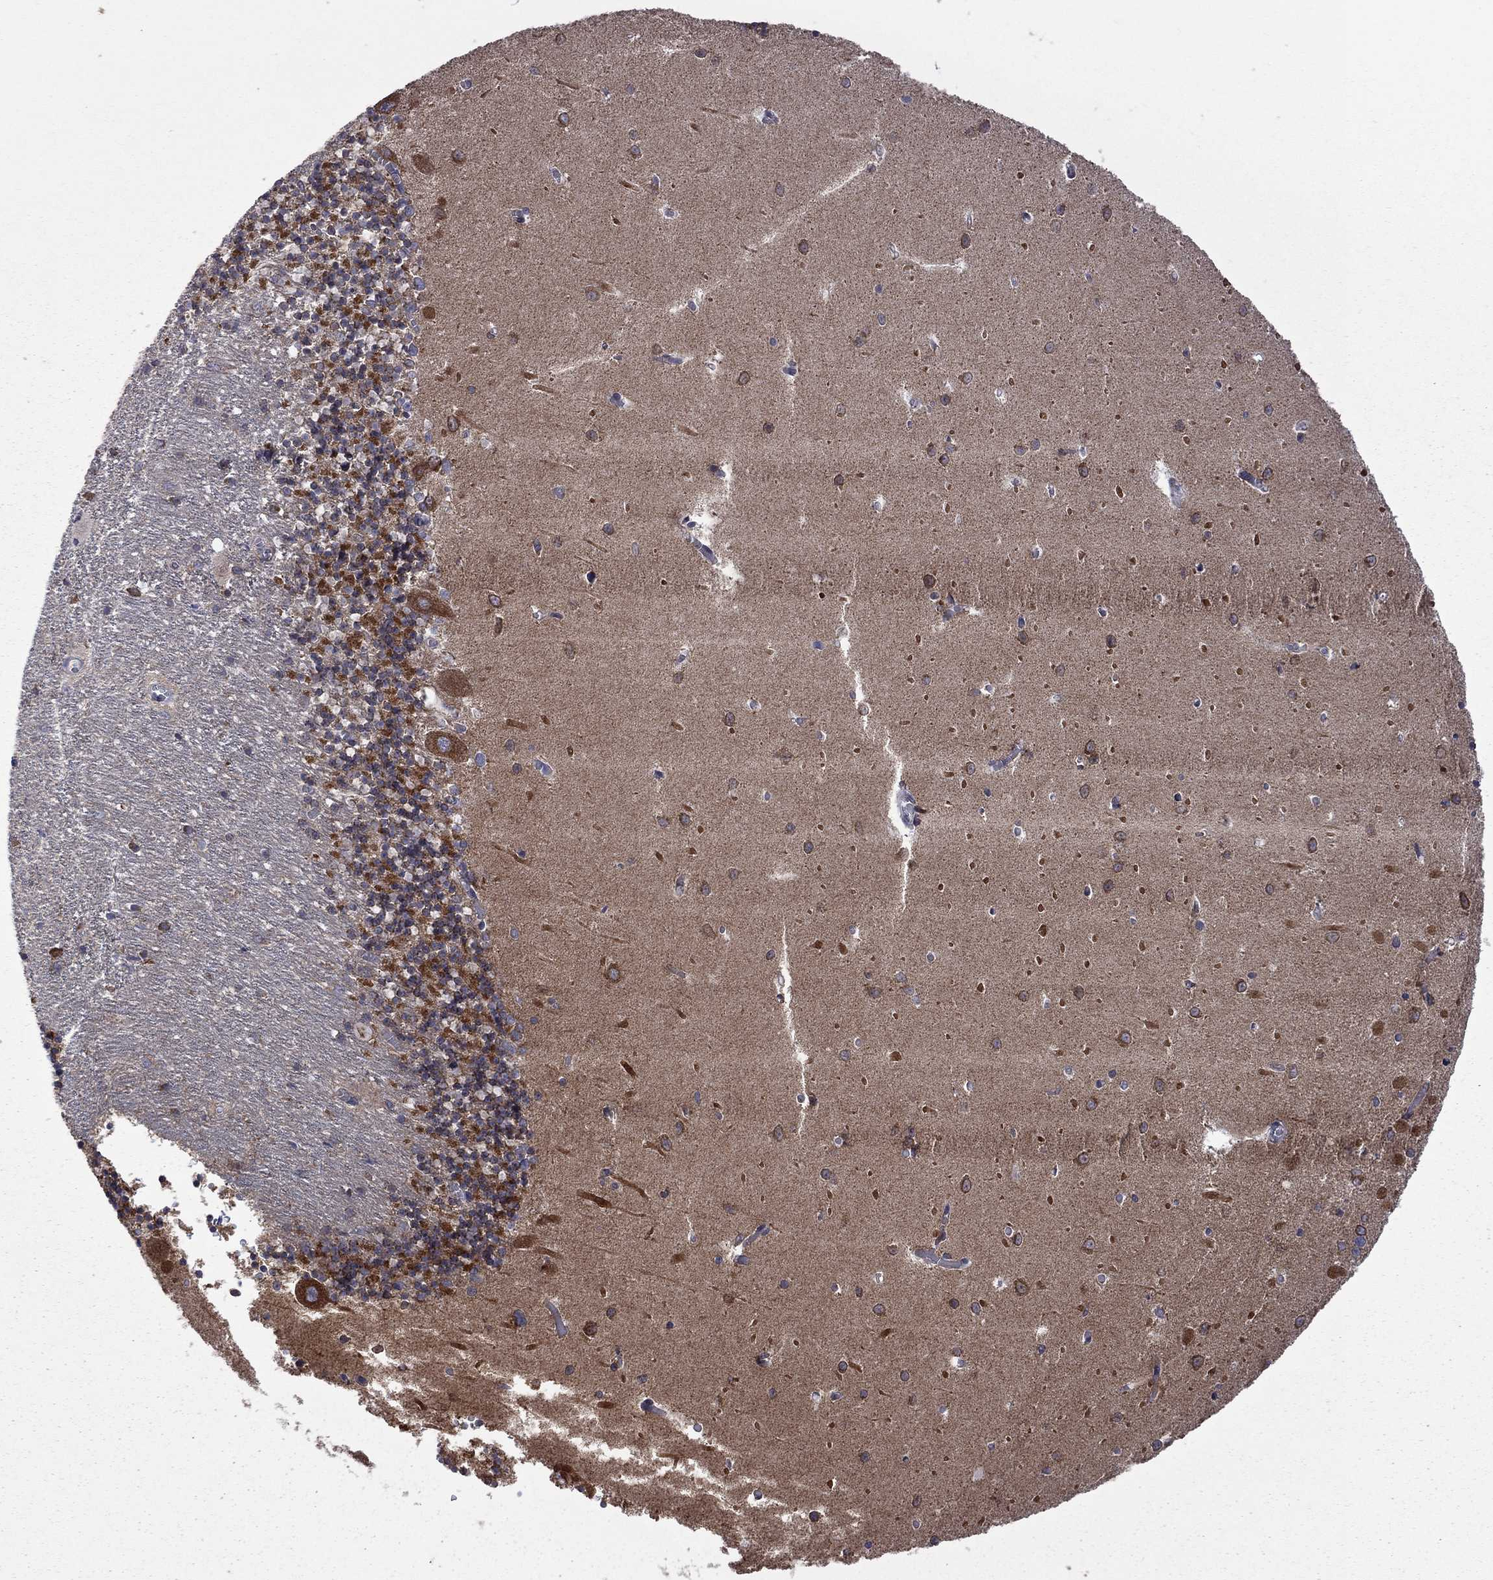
{"staining": {"intensity": "strong", "quantity": "25%-75%", "location": "cytoplasmic/membranous"}, "tissue": "cerebellum", "cell_type": "Cells in granular layer", "image_type": "normal", "snomed": [{"axis": "morphology", "description": "Normal tissue, NOS"}, {"axis": "topography", "description": "Cerebellum"}], "caption": "Strong cytoplasmic/membranous positivity for a protein is present in approximately 25%-75% of cells in granular layer of normal cerebellum using immunohistochemistry (IHC).", "gene": "CLPTM1", "patient": {"sex": "female", "age": 64}}